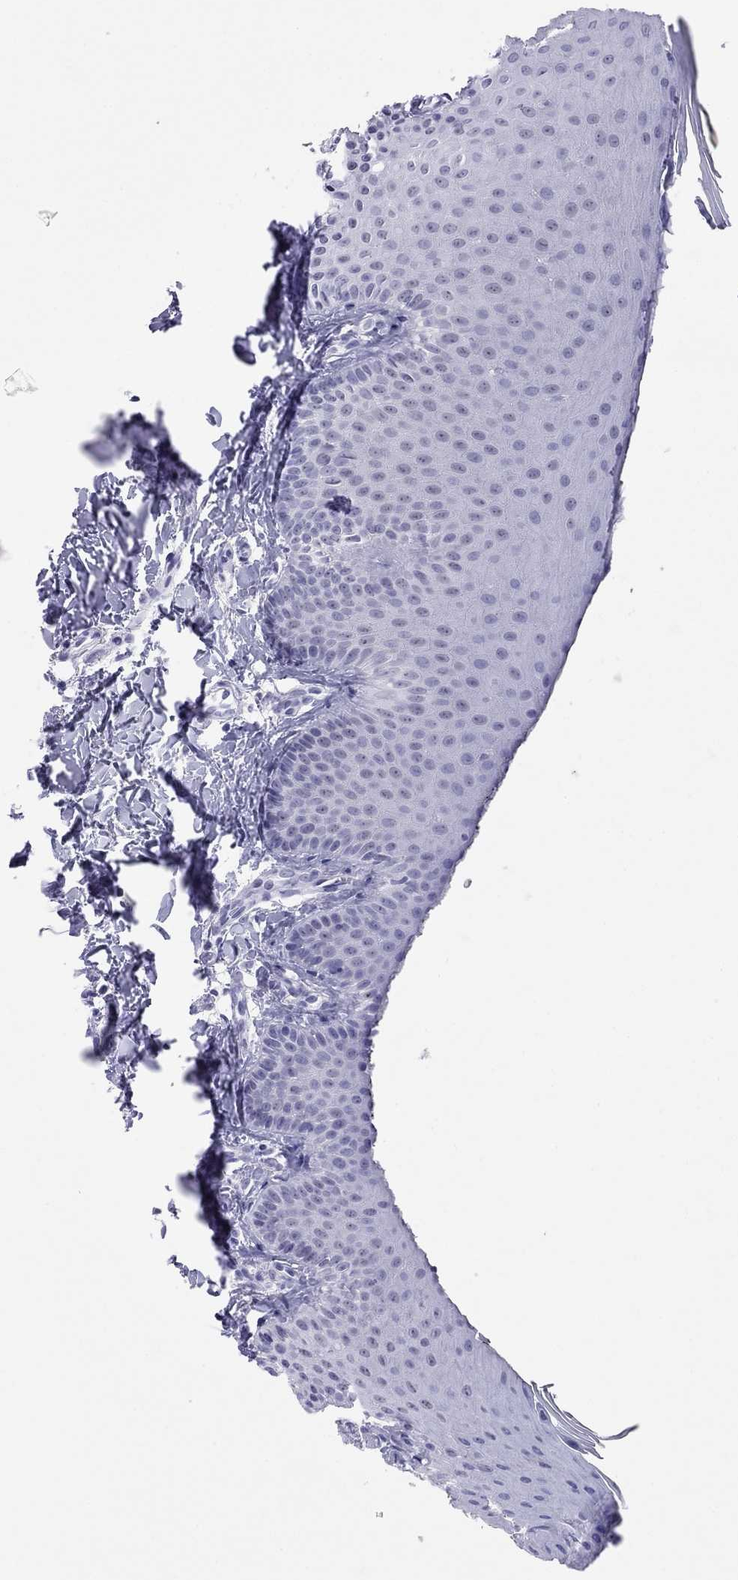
{"staining": {"intensity": "negative", "quantity": "none", "location": "none"}, "tissue": "oral mucosa", "cell_type": "Squamous epithelial cells", "image_type": "normal", "snomed": [{"axis": "morphology", "description": "Normal tissue, NOS"}, {"axis": "topography", "description": "Oral tissue"}], "caption": "Oral mucosa stained for a protein using immunohistochemistry shows no expression squamous epithelial cells.", "gene": "LYAR", "patient": {"sex": "female", "age": 43}}